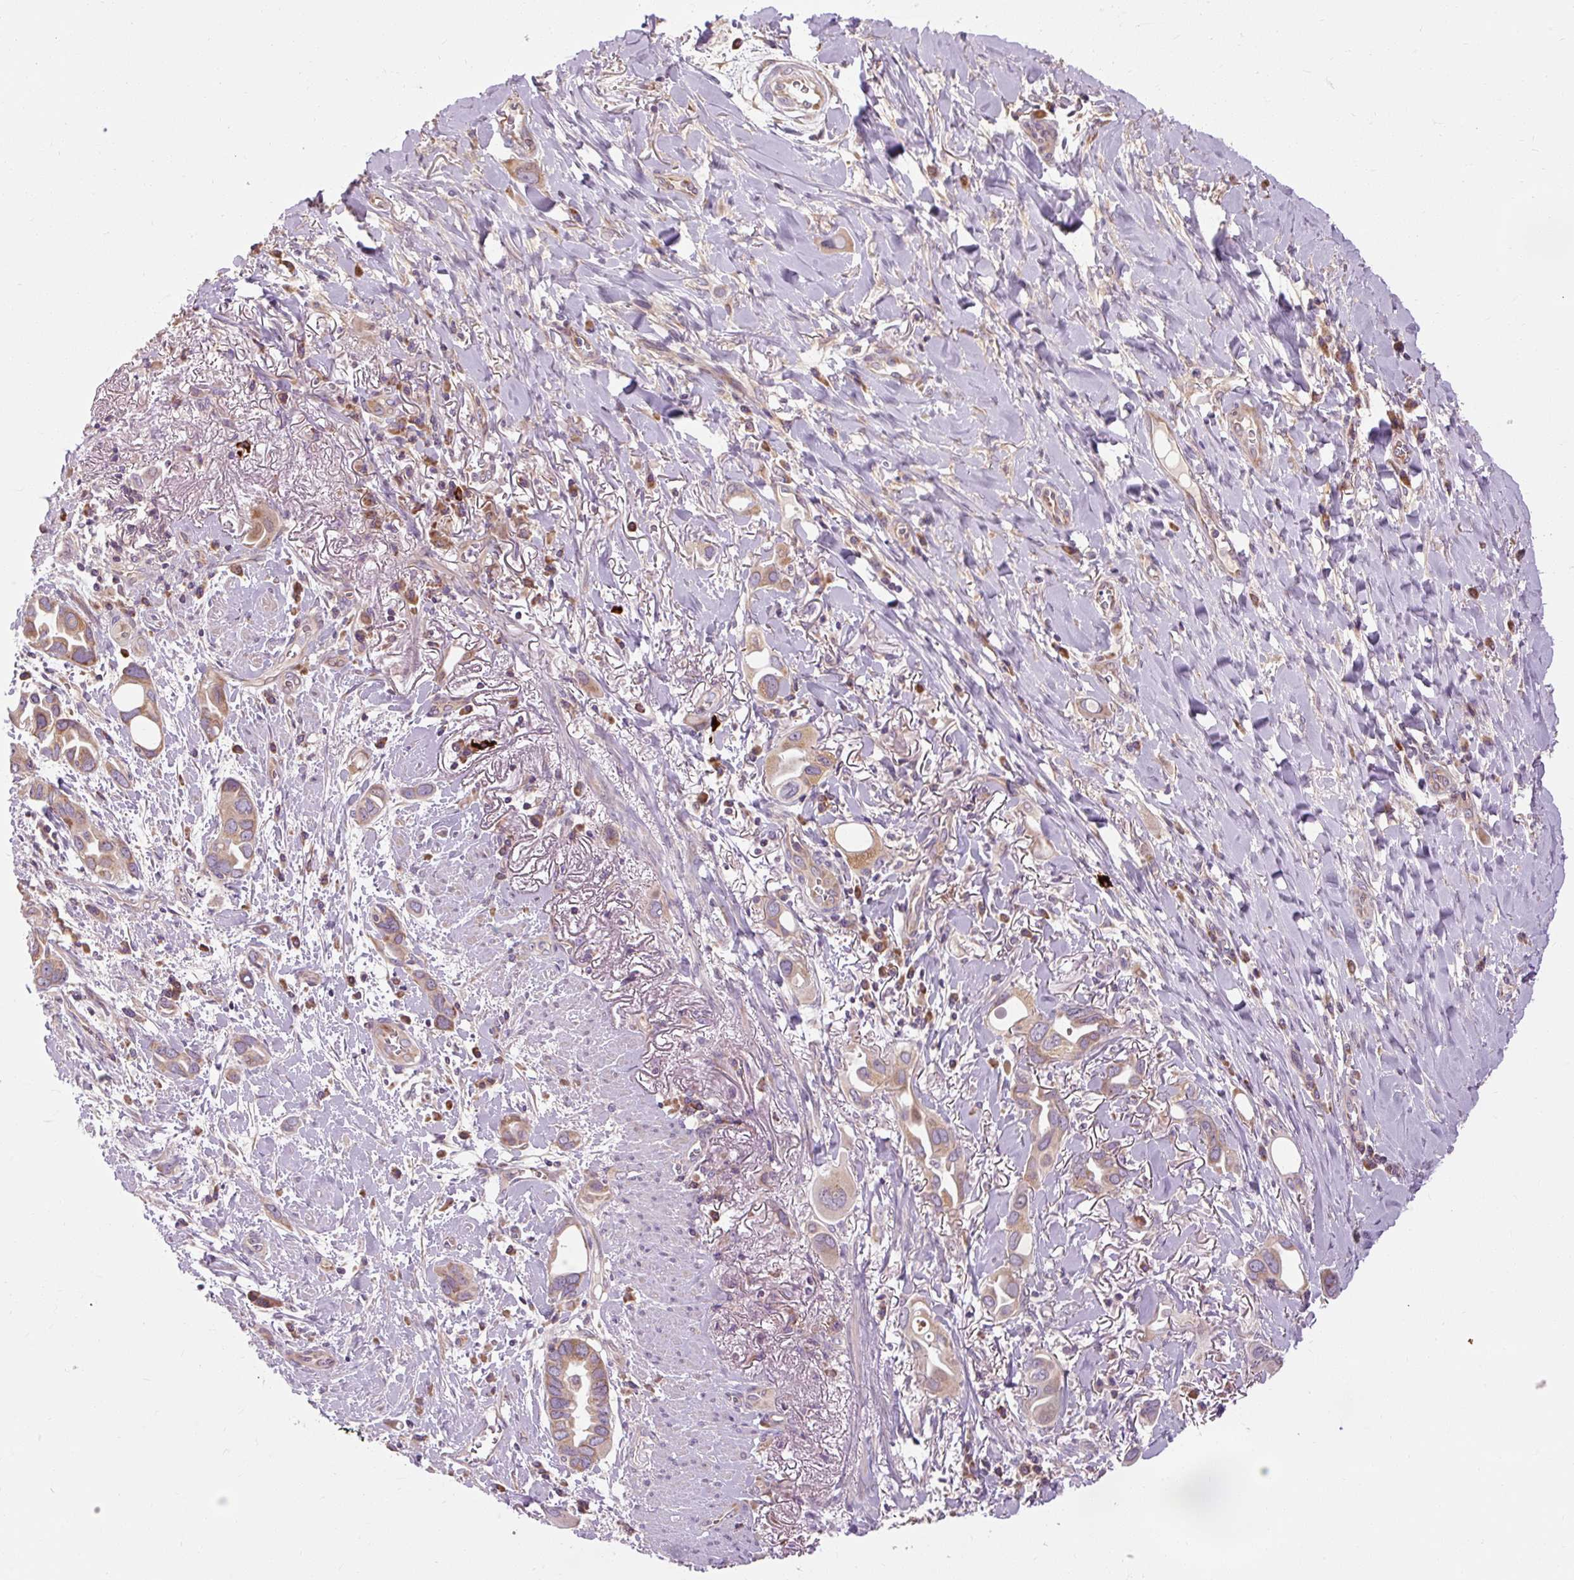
{"staining": {"intensity": "moderate", "quantity": ">75%", "location": "cytoplasmic/membranous"}, "tissue": "lung cancer", "cell_type": "Tumor cells", "image_type": "cancer", "snomed": [{"axis": "morphology", "description": "Adenocarcinoma, NOS"}, {"axis": "topography", "description": "Lung"}], "caption": "An immunohistochemistry histopathology image of tumor tissue is shown. Protein staining in brown shows moderate cytoplasmic/membranous positivity in lung adenocarcinoma within tumor cells.", "gene": "PRSS48", "patient": {"sex": "male", "age": 76}}